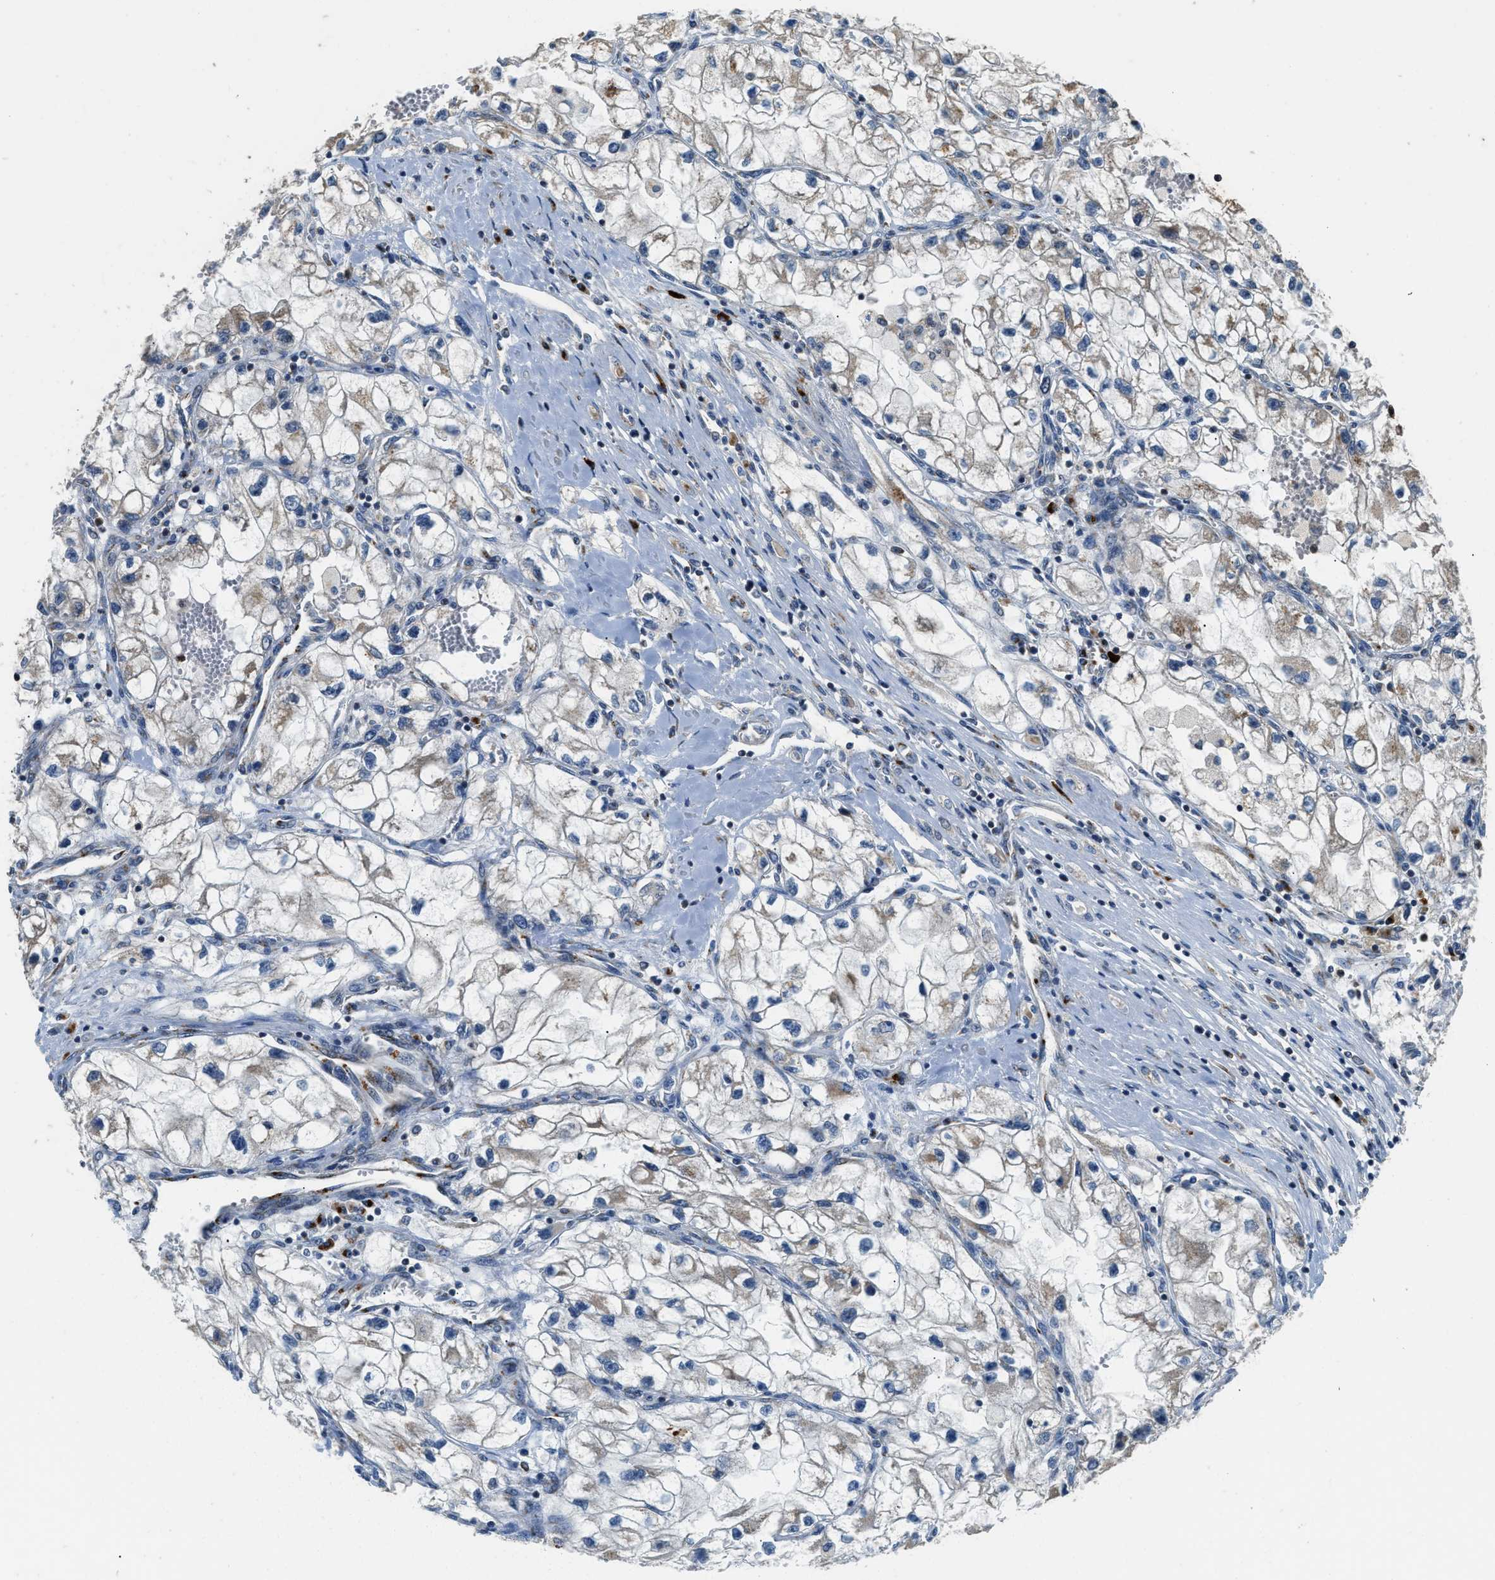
{"staining": {"intensity": "weak", "quantity": "25%-75%", "location": "cytoplasmic/membranous"}, "tissue": "renal cancer", "cell_type": "Tumor cells", "image_type": "cancer", "snomed": [{"axis": "morphology", "description": "Adenocarcinoma, NOS"}, {"axis": "topography", "description": "Kidney"}], "caption": "Human renal cancer (adenocarcinoma) stained with a brown dye exhibits weak cytoplasmic/membranous positive positivity in about 25%-75% of tumor cells.", "gene": "FUT8", "patient": {"sex": "female", "age": 70}}